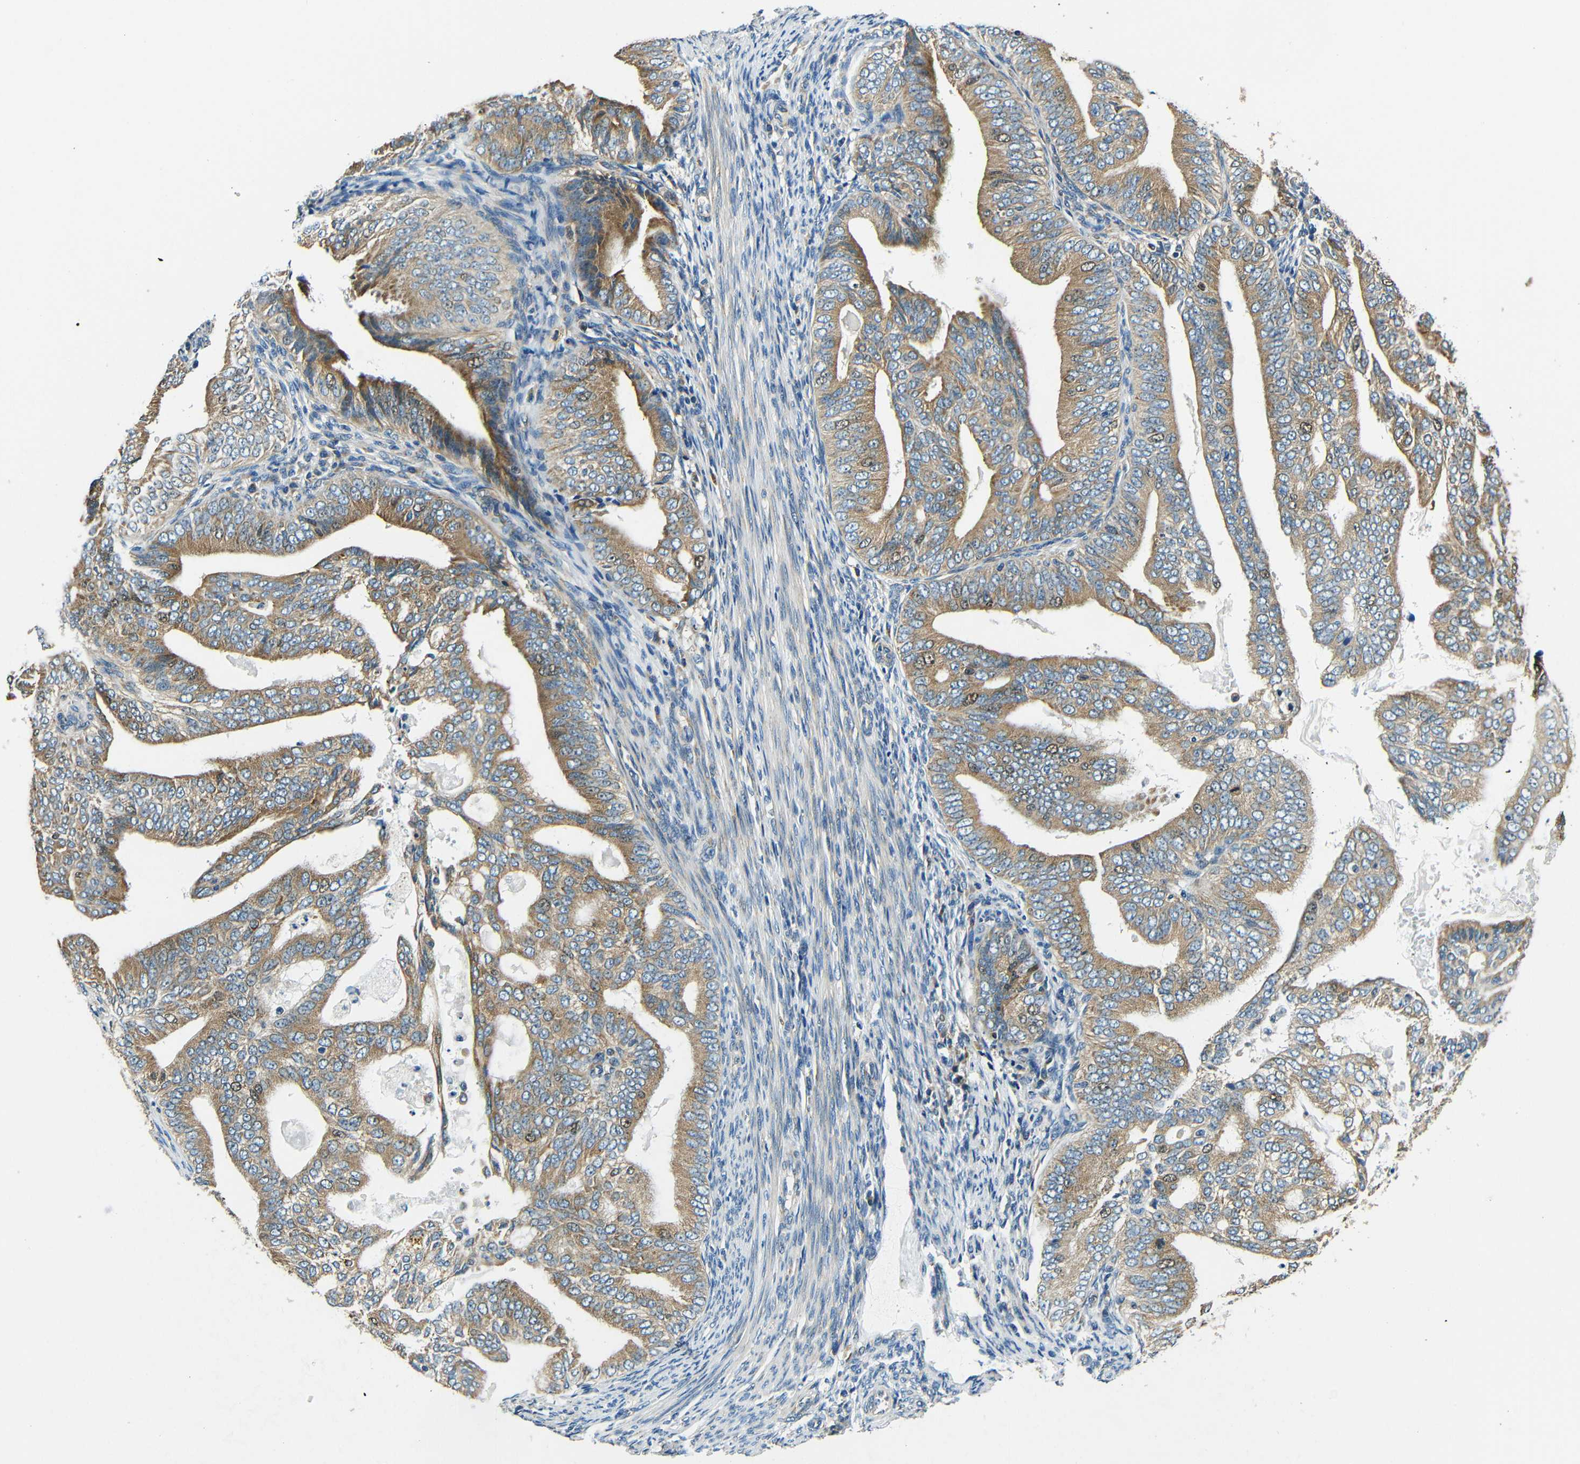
{"staining": {"intensity": "moderate", "quantity": ">75%", "location": "cytoplasmic/membranous"}, "tissue": "endometrial cancer", "cell_type": "Tumor cells", "image_type": "cancer", "snomed": [{"axis": "morphology", "description": "Adenocarcinoma, NOS"}, {"axis": "topography", "description": "Endometrium"}], "caption": "This micrograph shows immunohistochemistry (IHC) staining of endometrial adenocarcinoma, with medium moderate cytoplasmic/membranous staining in about >75% of tumor cells.", "gene": "VAPB", "patient": {"sex": "female", "age": 58}}